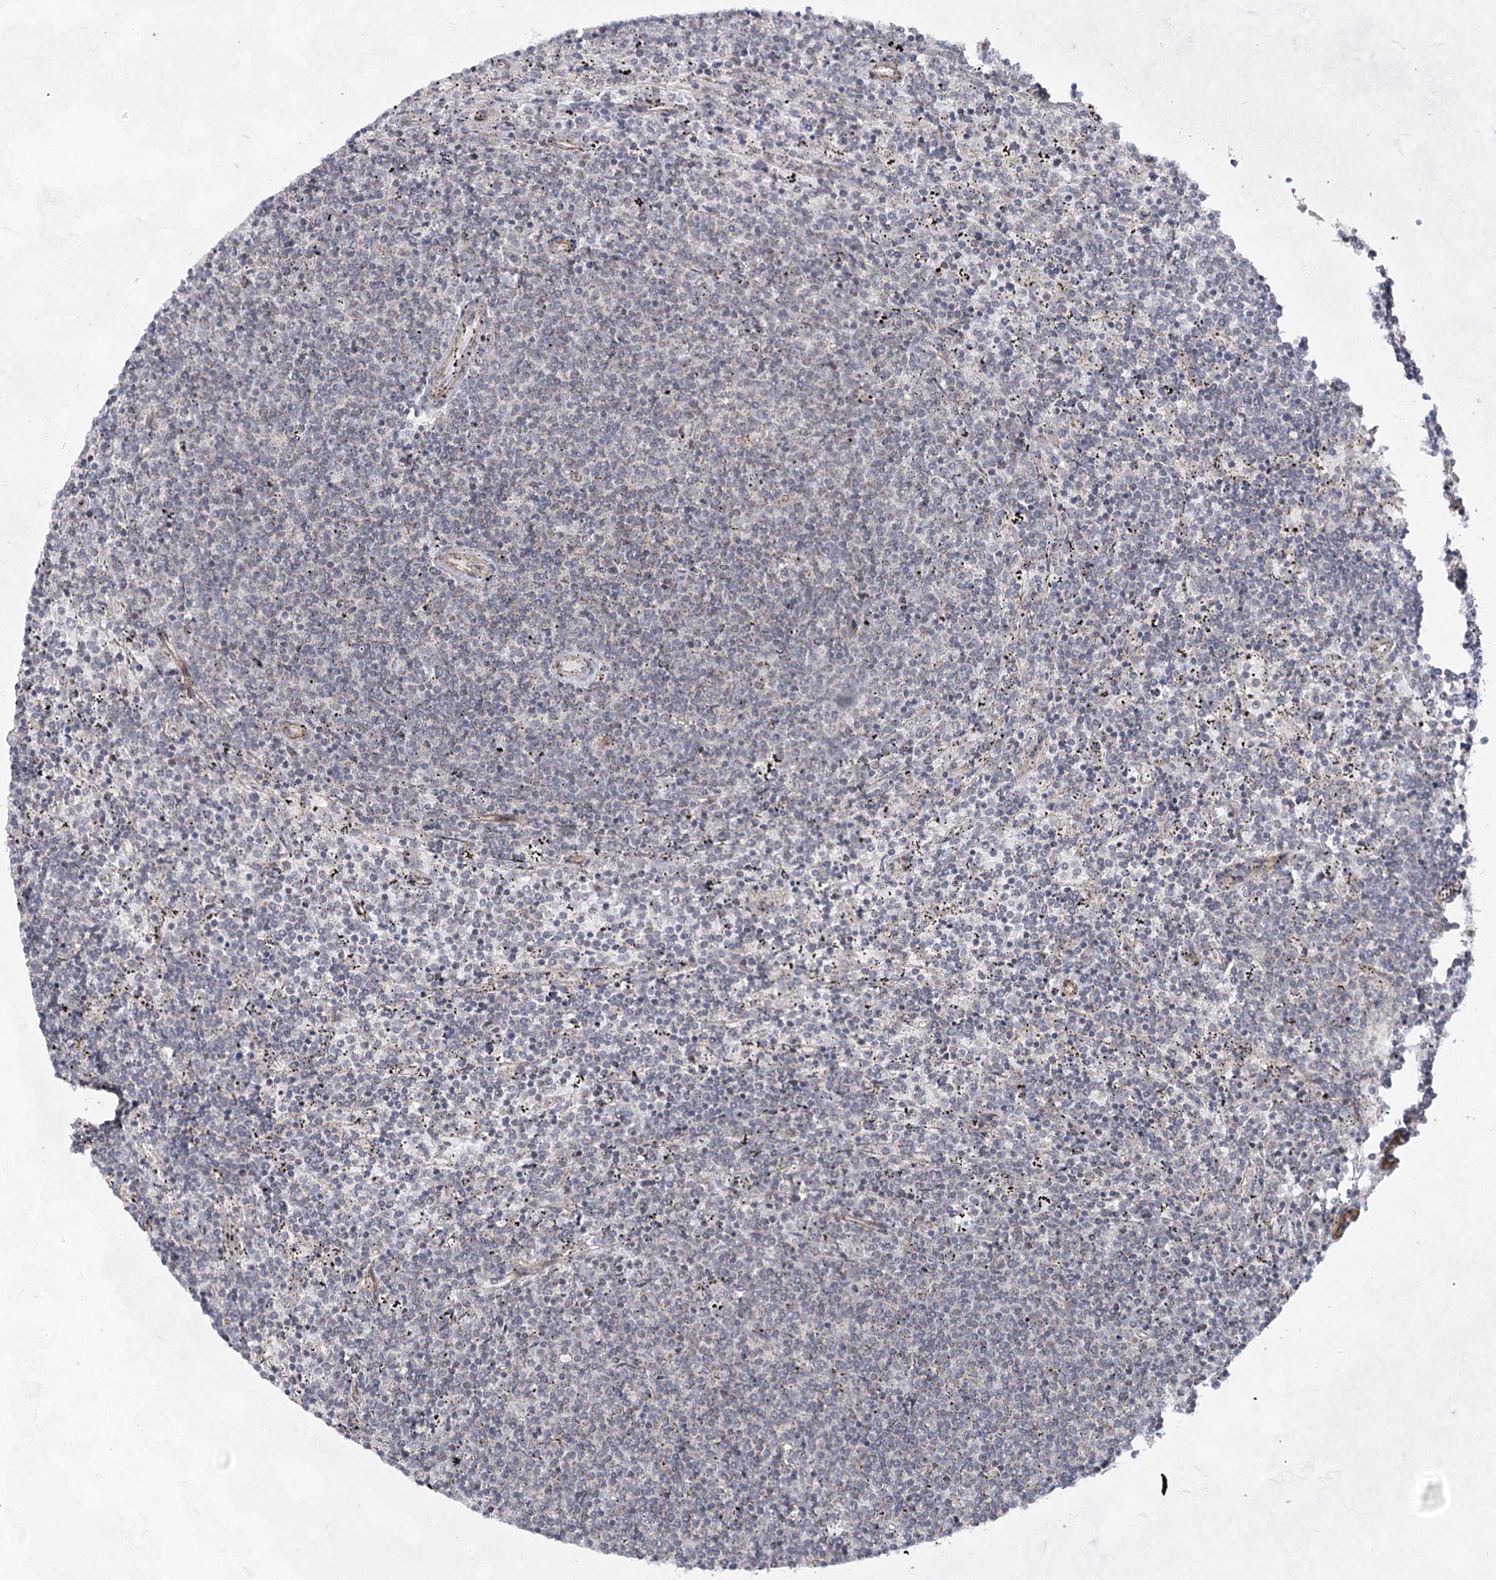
{"staining": {"intensity": "negative", "quantity": "none", "location": "none"}, "tissue": "lymphoma", "cell_type": "Tumor cells", "image_type": "cancer", "snomed": [{"axis": "morphology", "description": "Malignant lymphoma, non-Hodgkin's type, Low grade"}, {"axis": "topography", "description": "Spleen"}], "caption": "Low-grade malignant lymphoma, non-Hodgkin's type stained for a protein using immunohistochemistry (IHC) exhibits no positivity tumor cells.", "gene": "ATL2", "patient": {"sex": "female", "age": 50}}